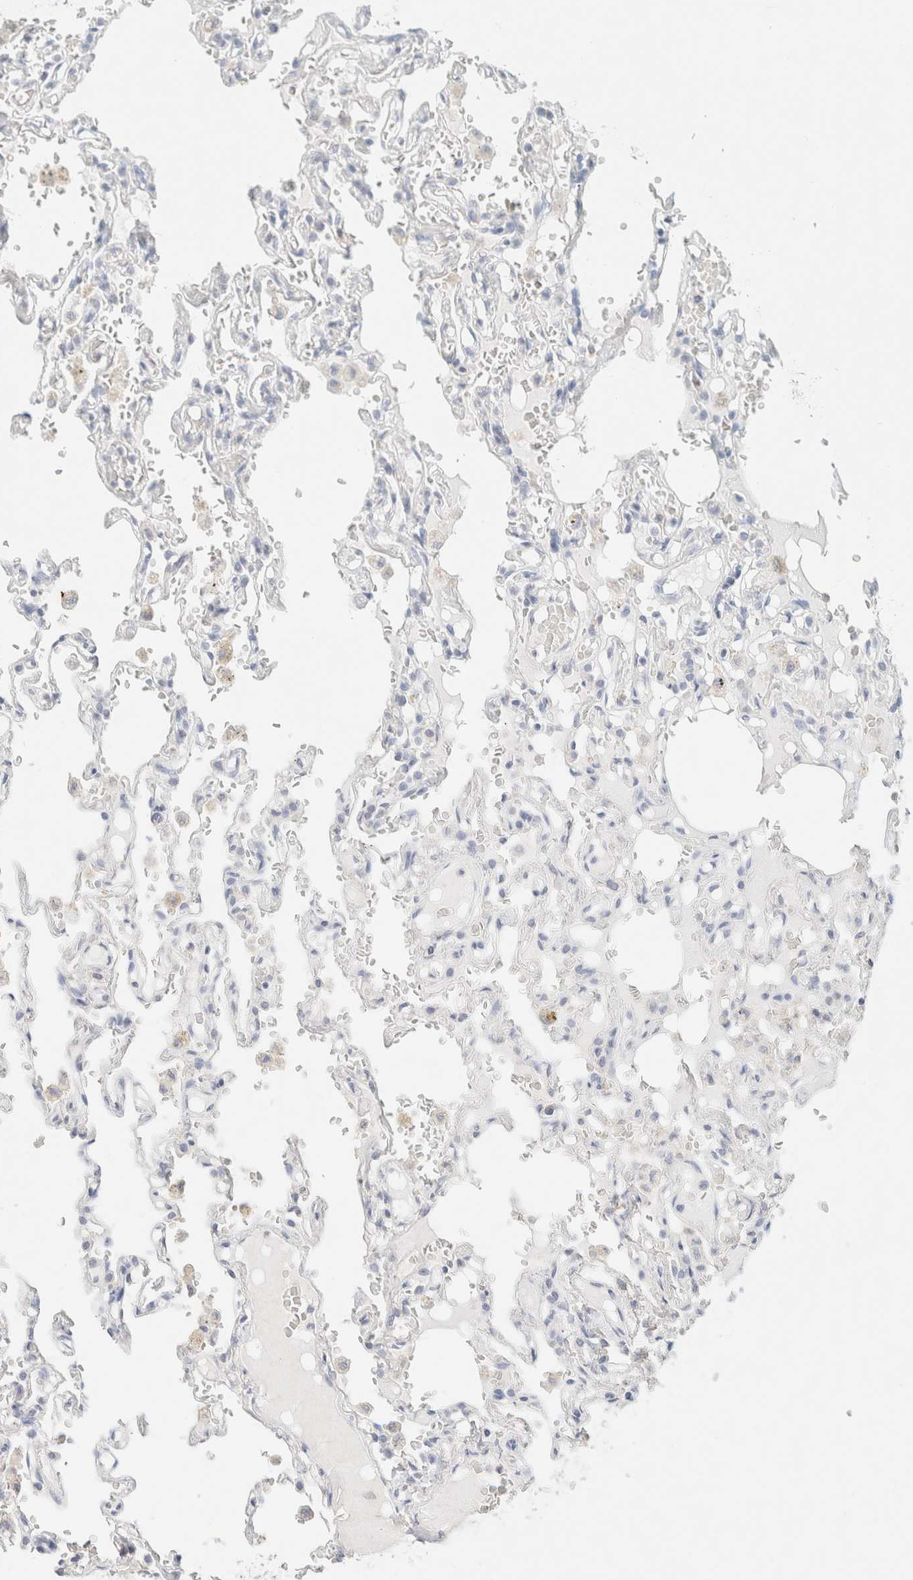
{"staining": {"intensity": "negative", "quantity": "none", "location": "none"}, "tissue": "lung", "cell_type": "Alveolar cells", "image_type": "normal", "snomed": [{"axis": "morphology", "description": "Normal tissue, NOS"}, {"axis": "topography", "description": "Lung"}], "caption": "There is no significant positivity in alveolar cells of lung. (Brightfield microscopy of DAB immunohistochemistry at high magnification).", "gene": "CA12", "patient": {"sex": "male", "age": 21}}